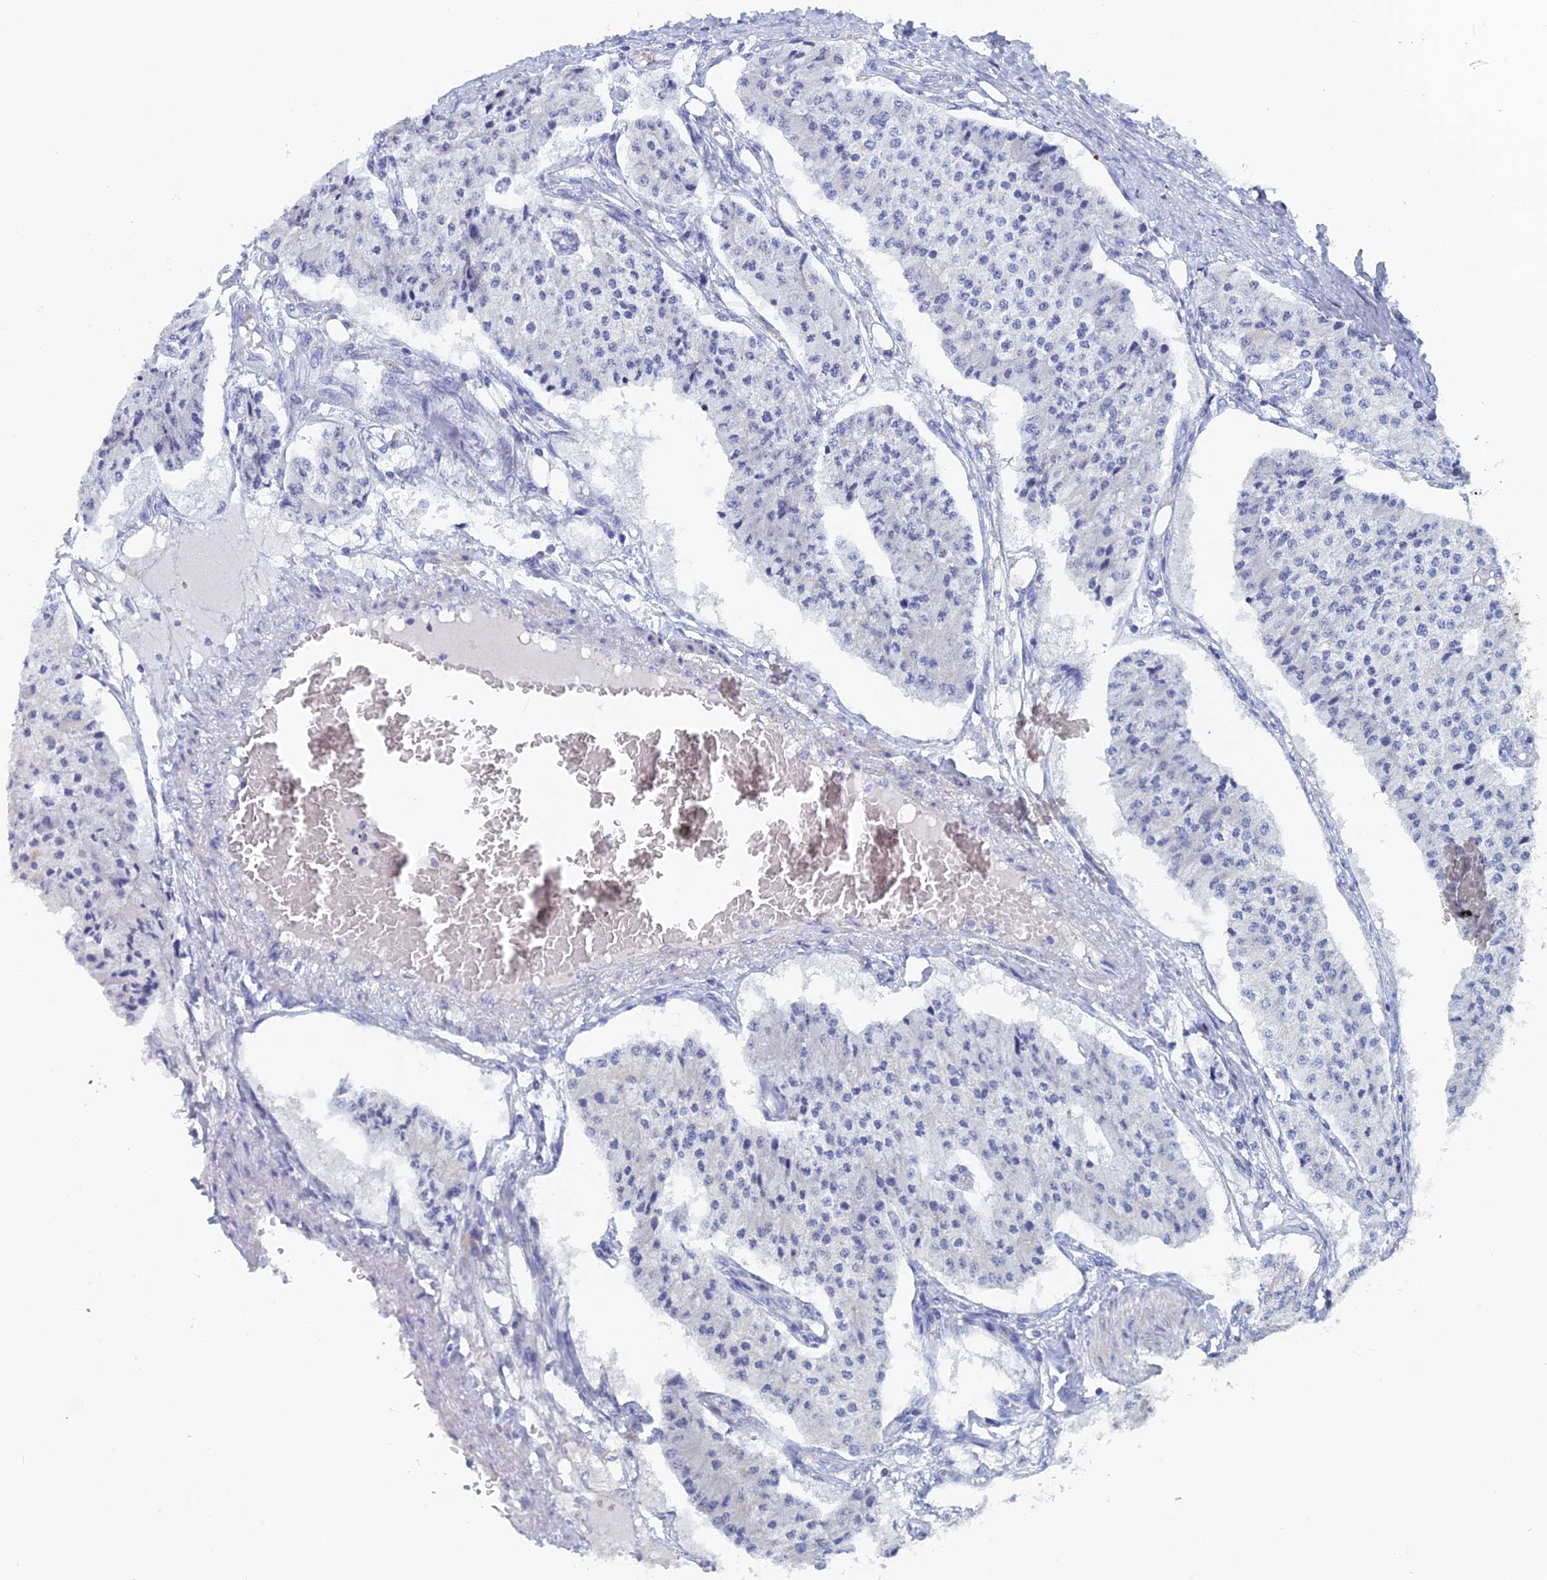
{"staining": {"intensity": "negative", "quantity": "none", "location": "none"}, "tissue": "carcinoid", "cell_type": "Tumor cells", "image_type": "cancer", "snomed": [{"axis": "morphology", "description": "Carcinoid, malignant, NOS"}, {"axis": "topography", "description": "Colon"}], "caption": "This micrograph is of malignant carcinoid stained with immunohistochemistry (IHC) to label a protein in brown with the nuclei are counter-stained blue. There is no expression in tumor cells.", "gene": "GMNC", "patient": {"sex": "female", "age": 52}}